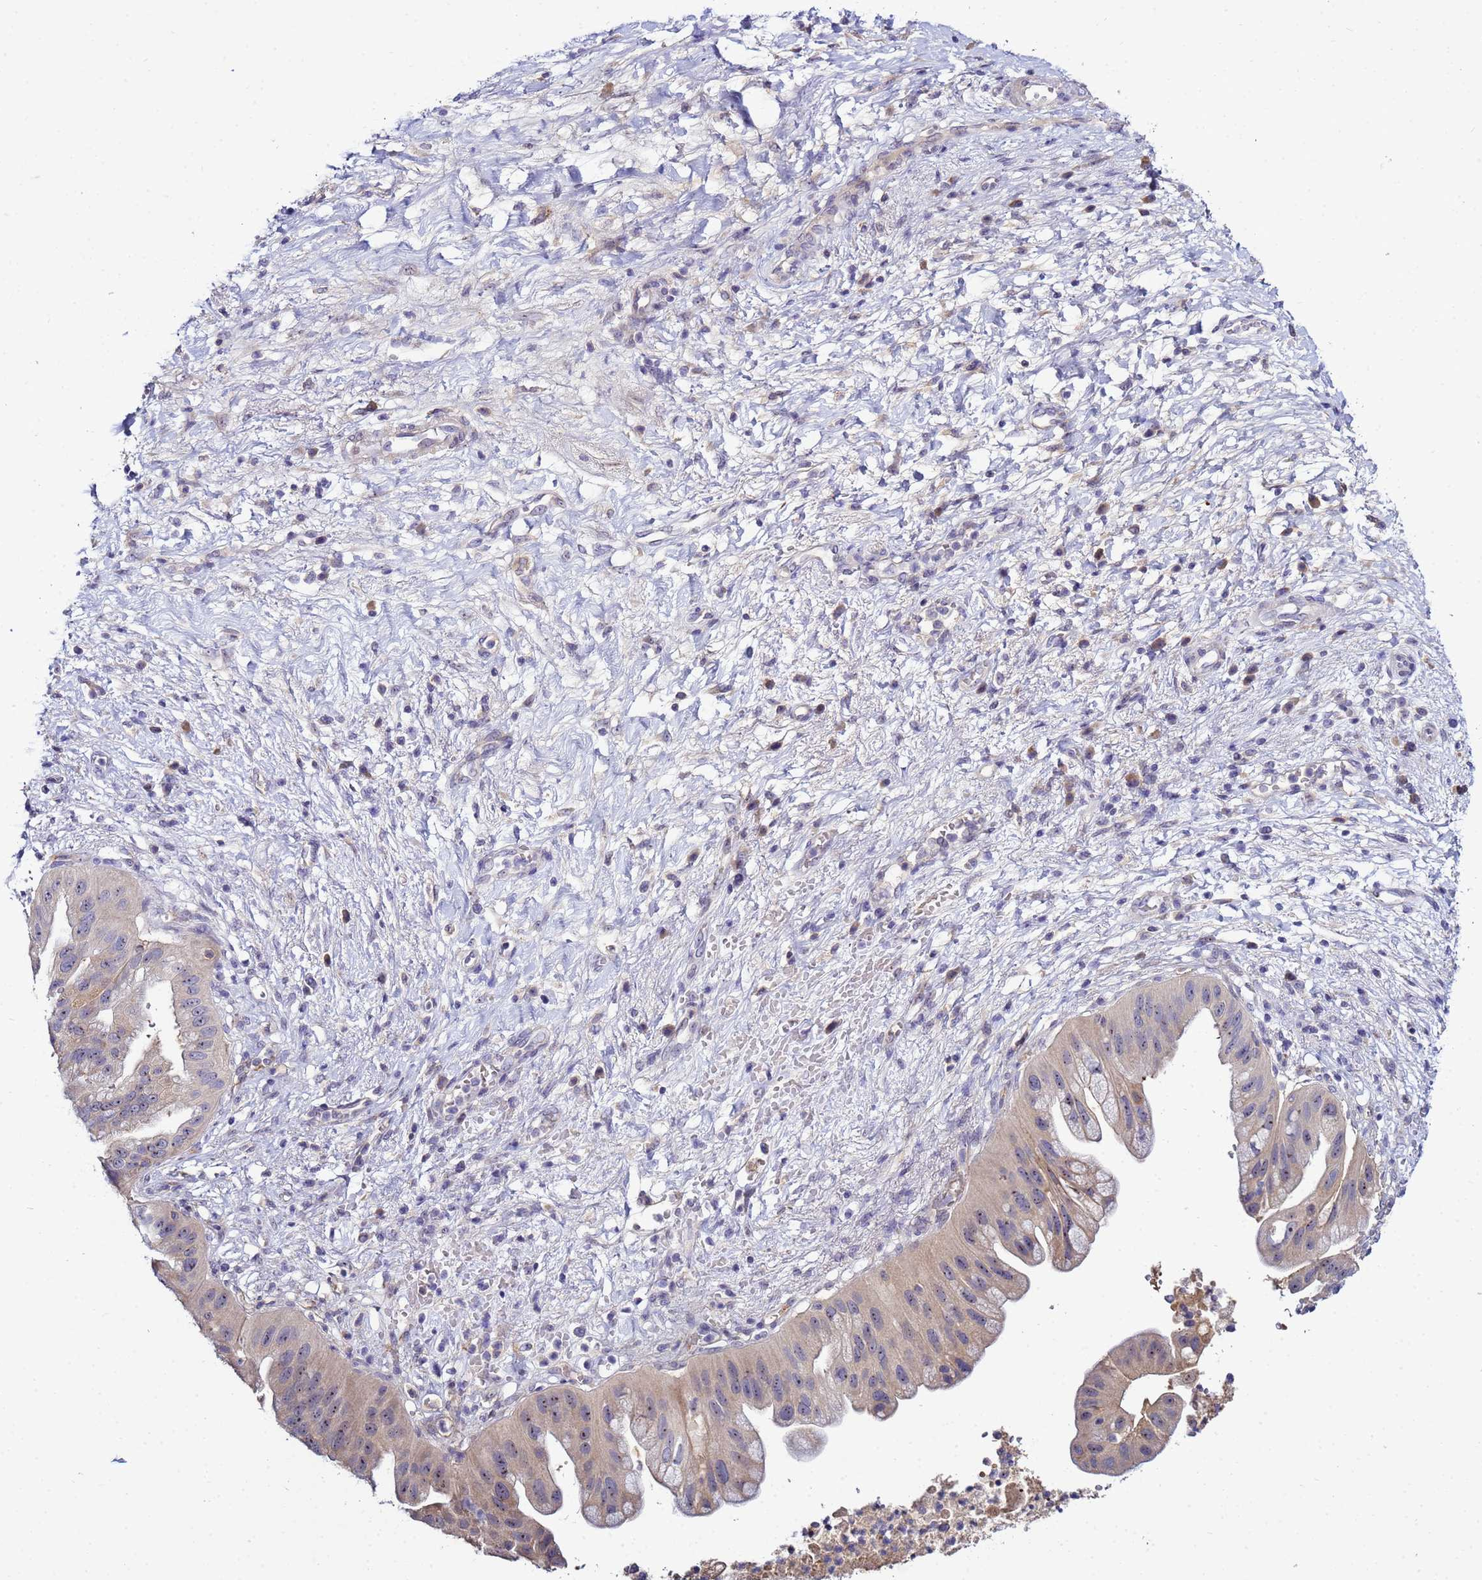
{"staining": {"intensity": "weak", "quantity": "25%-75%", "location": "cytoplasmic/membranous"}, "tissue": "pancreatic cancer", "cell_type": "Tumor cells", "image_type": "cancer", "snomed": [{"axis": "morphology", "description": "Adenocarcinoma, NOS"}, {"axis": "topography", "description": "Pancreas"}], "caption": "Protein analysis of pancreatic cancer (adenocarcinoma) tissue reveals weak cytoplasmic/membranous expression in about 25%-75% of tumor cells.", "gene": "NOL8", "patient": {"sex": "male", "age": 68}}